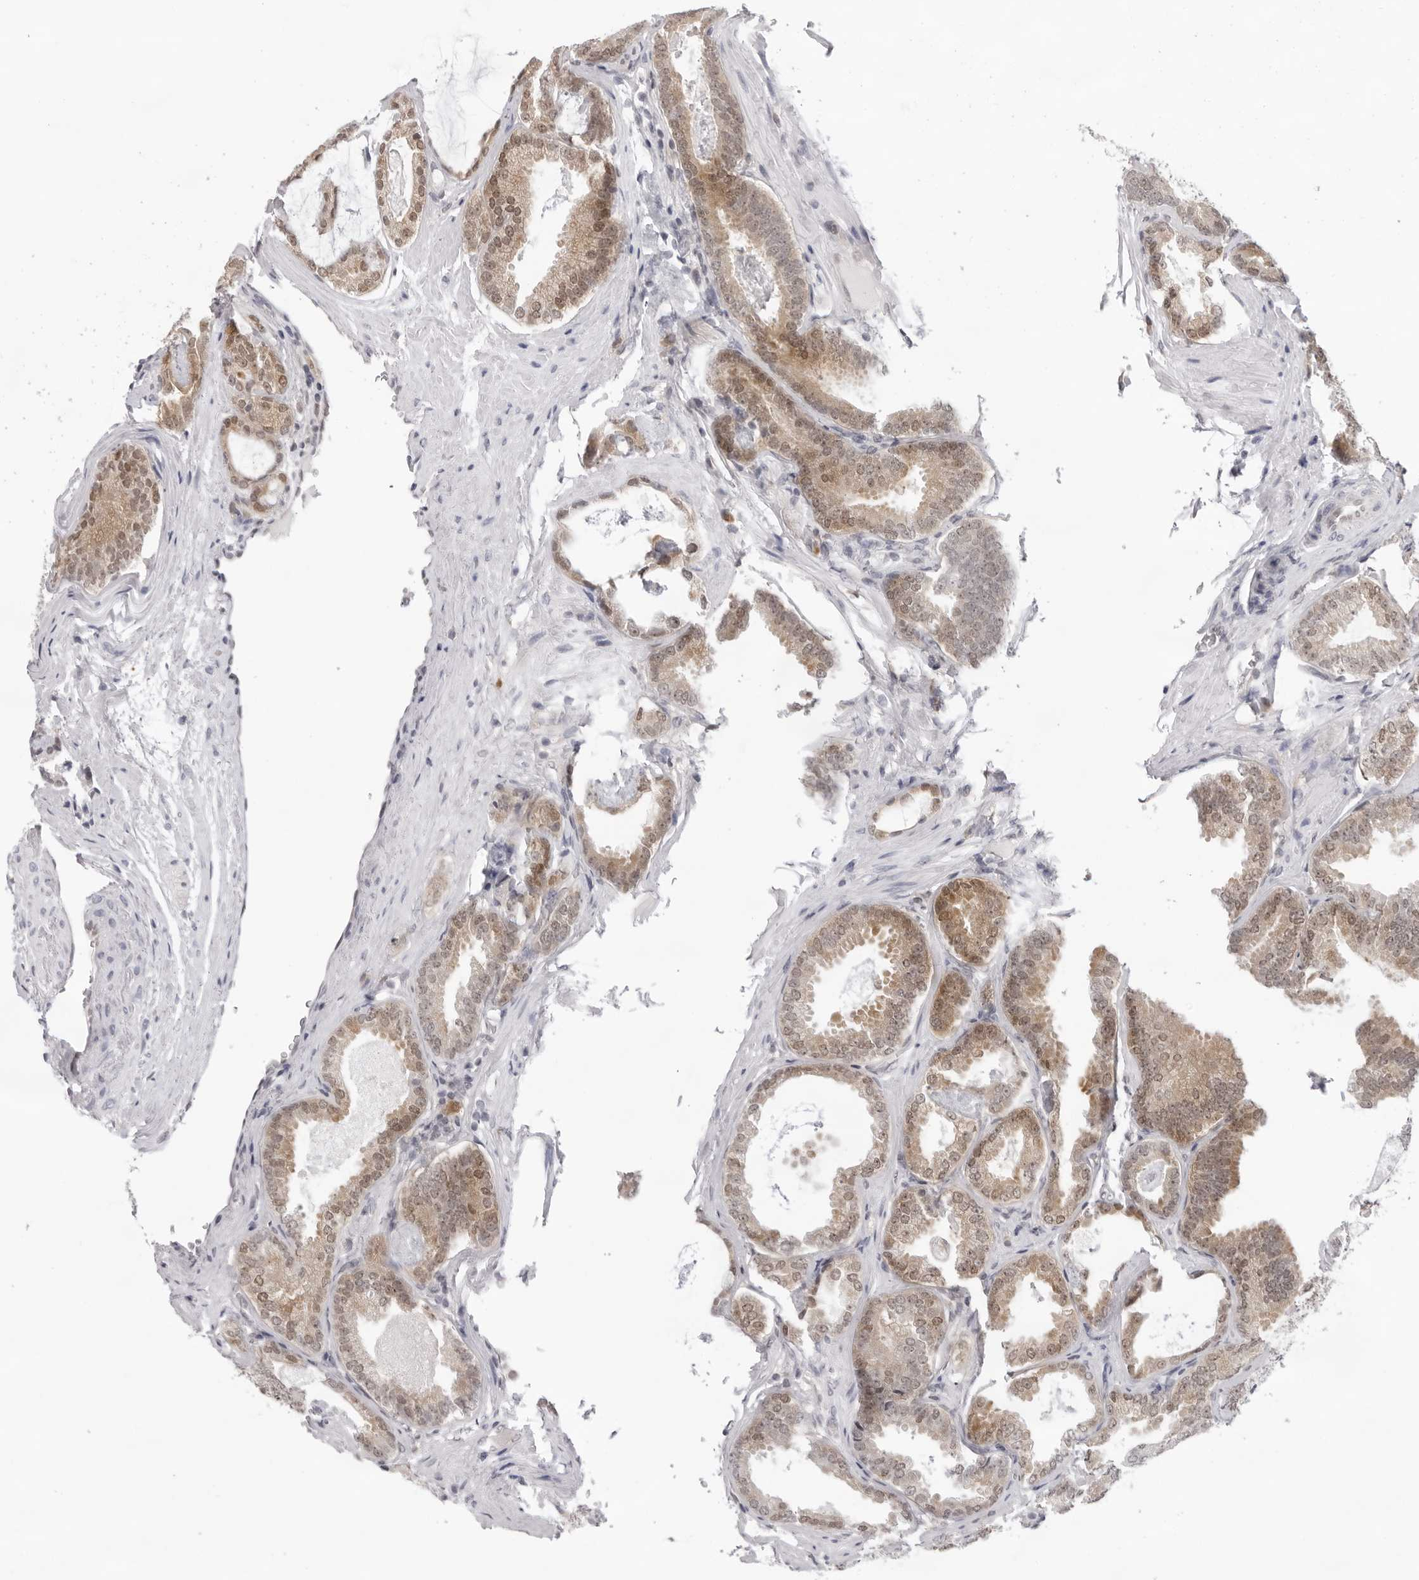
{"staining": {"intensity": "moderate", "quantity": "25%-75%", "location": "cytoplasmic/membranous"}, "tissue": "prostate cancer", "cell_type": "Tumor cells", "image_type": "cancer", "snomed": [{"axis": "morphology", "description": "Adenocarcinoma, Low grade"}, {"axis": "topography", "description": "Prostate"}], "caption": "An IHC photomicrograph of tumor tissue is shown. Protein staining in brown highlights moderate cytoplasmic/membranous positivity in adenocarcinoma (low-grade) (prostate) within tumor cells. The protein of interest is shown in brown color, while the nuclei are stained blue.", "gene": "CASP7", "patient": {"sex": "male", "age": 71}}